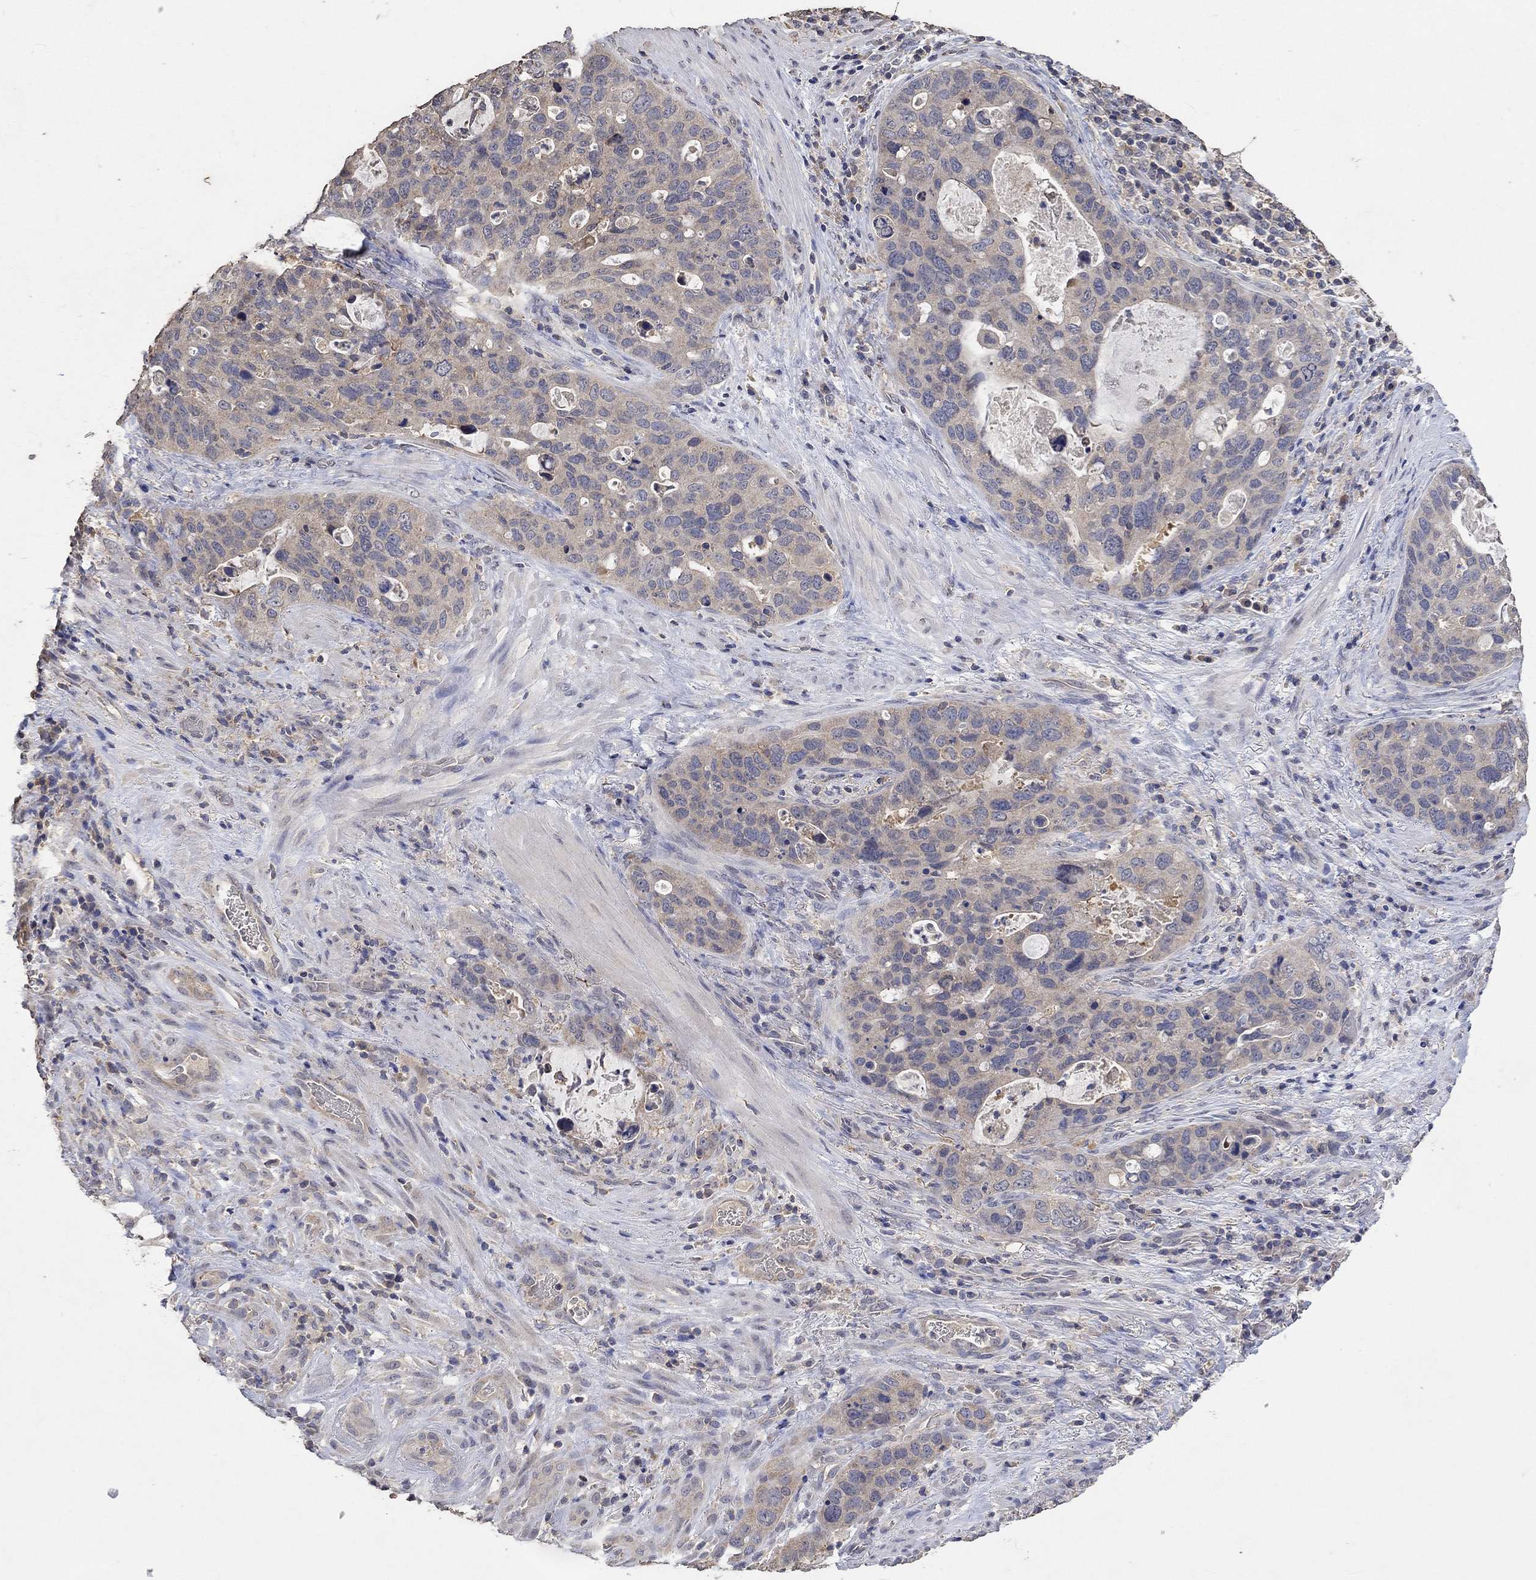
{"staining": {"intensity": "weak", "quantity": "<25%", "location": "cytoplasmic/membranous"}, "tissue": "stomach cancer", "cell_type": "Tumor cells", "image_type": "cancer", "snomed": [{"axis": "morphology", "description": "Adenocarcinoma, NOS"}, {"axis": "topography", "description": "Stomach"}], "caption": "Stomach cancer was stained to show a protein in brown. There is no significant expression in tumor cells.", "gene": "PTPN20", "patient": {"sex": "male", "age": 54}}